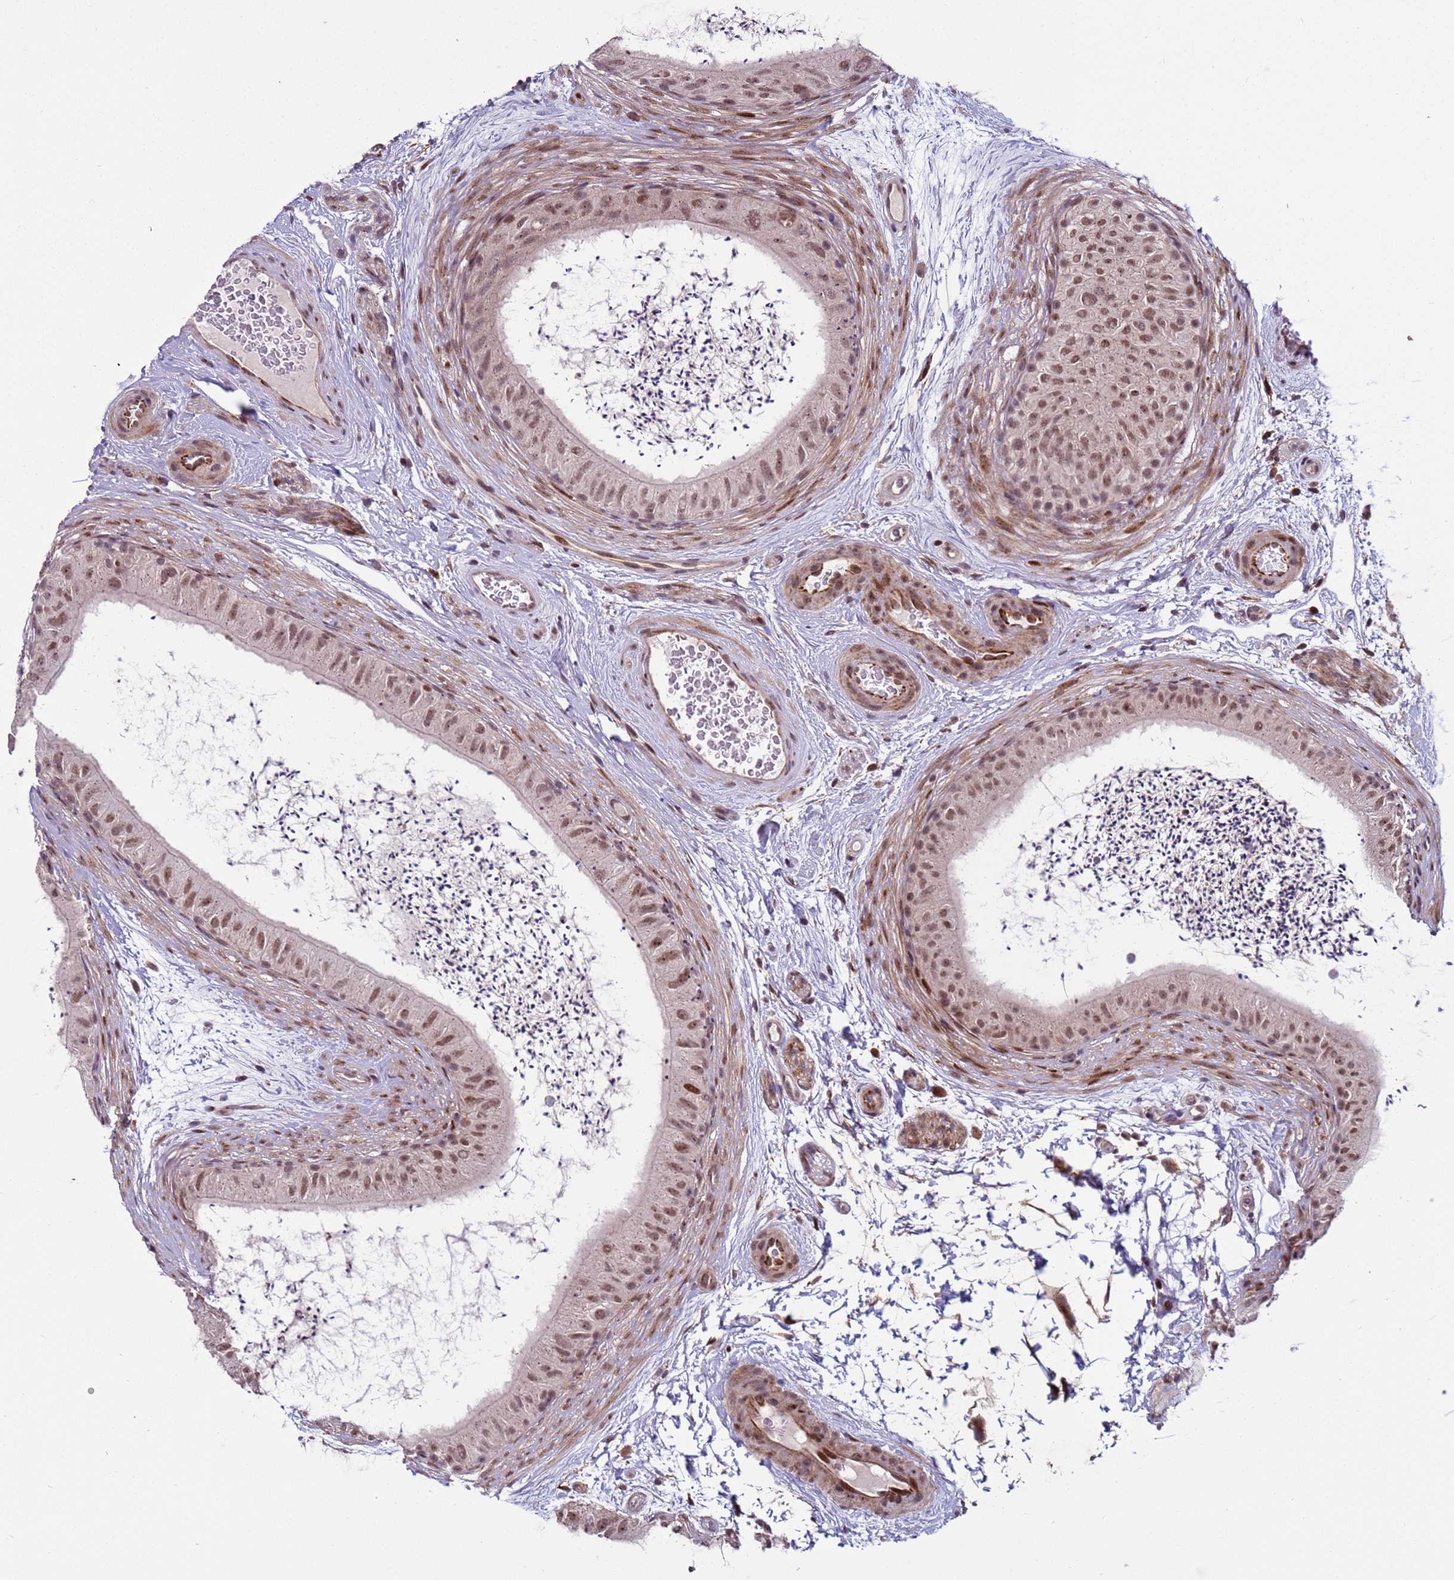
{"staining": {"intensity": "moderate", "quantity": ">75%", "location": "nuclear"}, "tissue": "epididymis", "cell_type": "Glandular cells", "image_type": "normal", "snomed": [{"axis": "morphology", "description": "Normal tissue, NOS"}, {"axis": "topography", "description": "Epididymis"}], "caption": "Protein staining reveals moderate nuclear positivity in approximately >75% of glandular cells in unremarkable epididymis. The staining was performed using DAB (3,3'-diaminobenzidine) to visualize the protein expression in brown, while the nuclei were stained in blue with hematoxylin (Magnification: 20x).", "gene": "SHC3", "patient": {"sex": "male", "age": 50}}